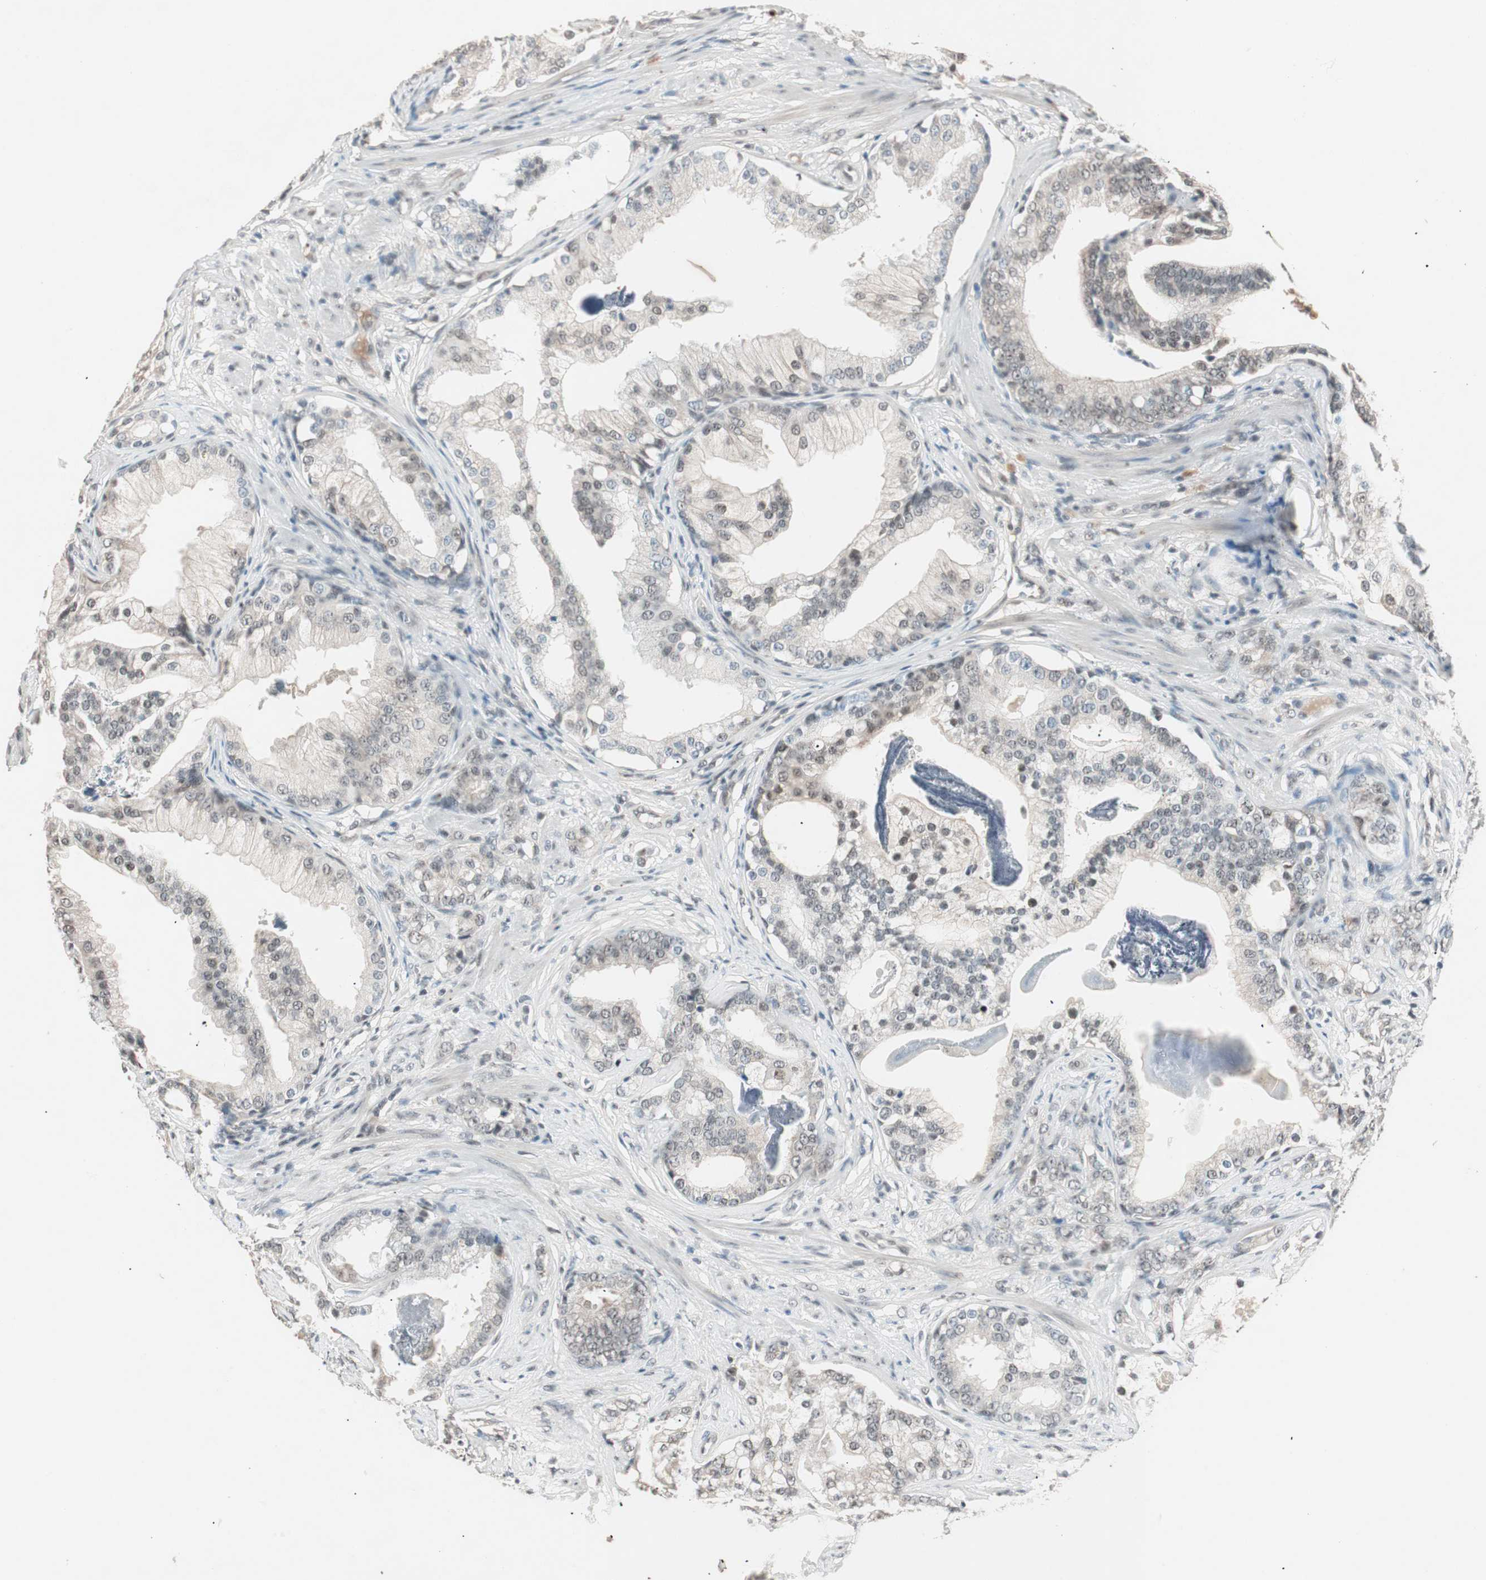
{"staining": {"intensity": "weak", "quantity": "<25%", "location": "nuclear"}, "tissue": "prostate cancer", "cell_type": "Tumor cells", "image_type": "cancer", "snomed": [{"axis": "morphology", "description": "Adenocarcinoma, Low grade"}, {"axis": "topography", "description": "Prostate"}], "caption": "This is a micrograph of immunohistochemistry (IHC) staining of low-grade adenocarcinoma (prostate), which shows no staining in tumor cells.", "gene": "NFRKB", "patient": {"sex": "male", "age": 58}}